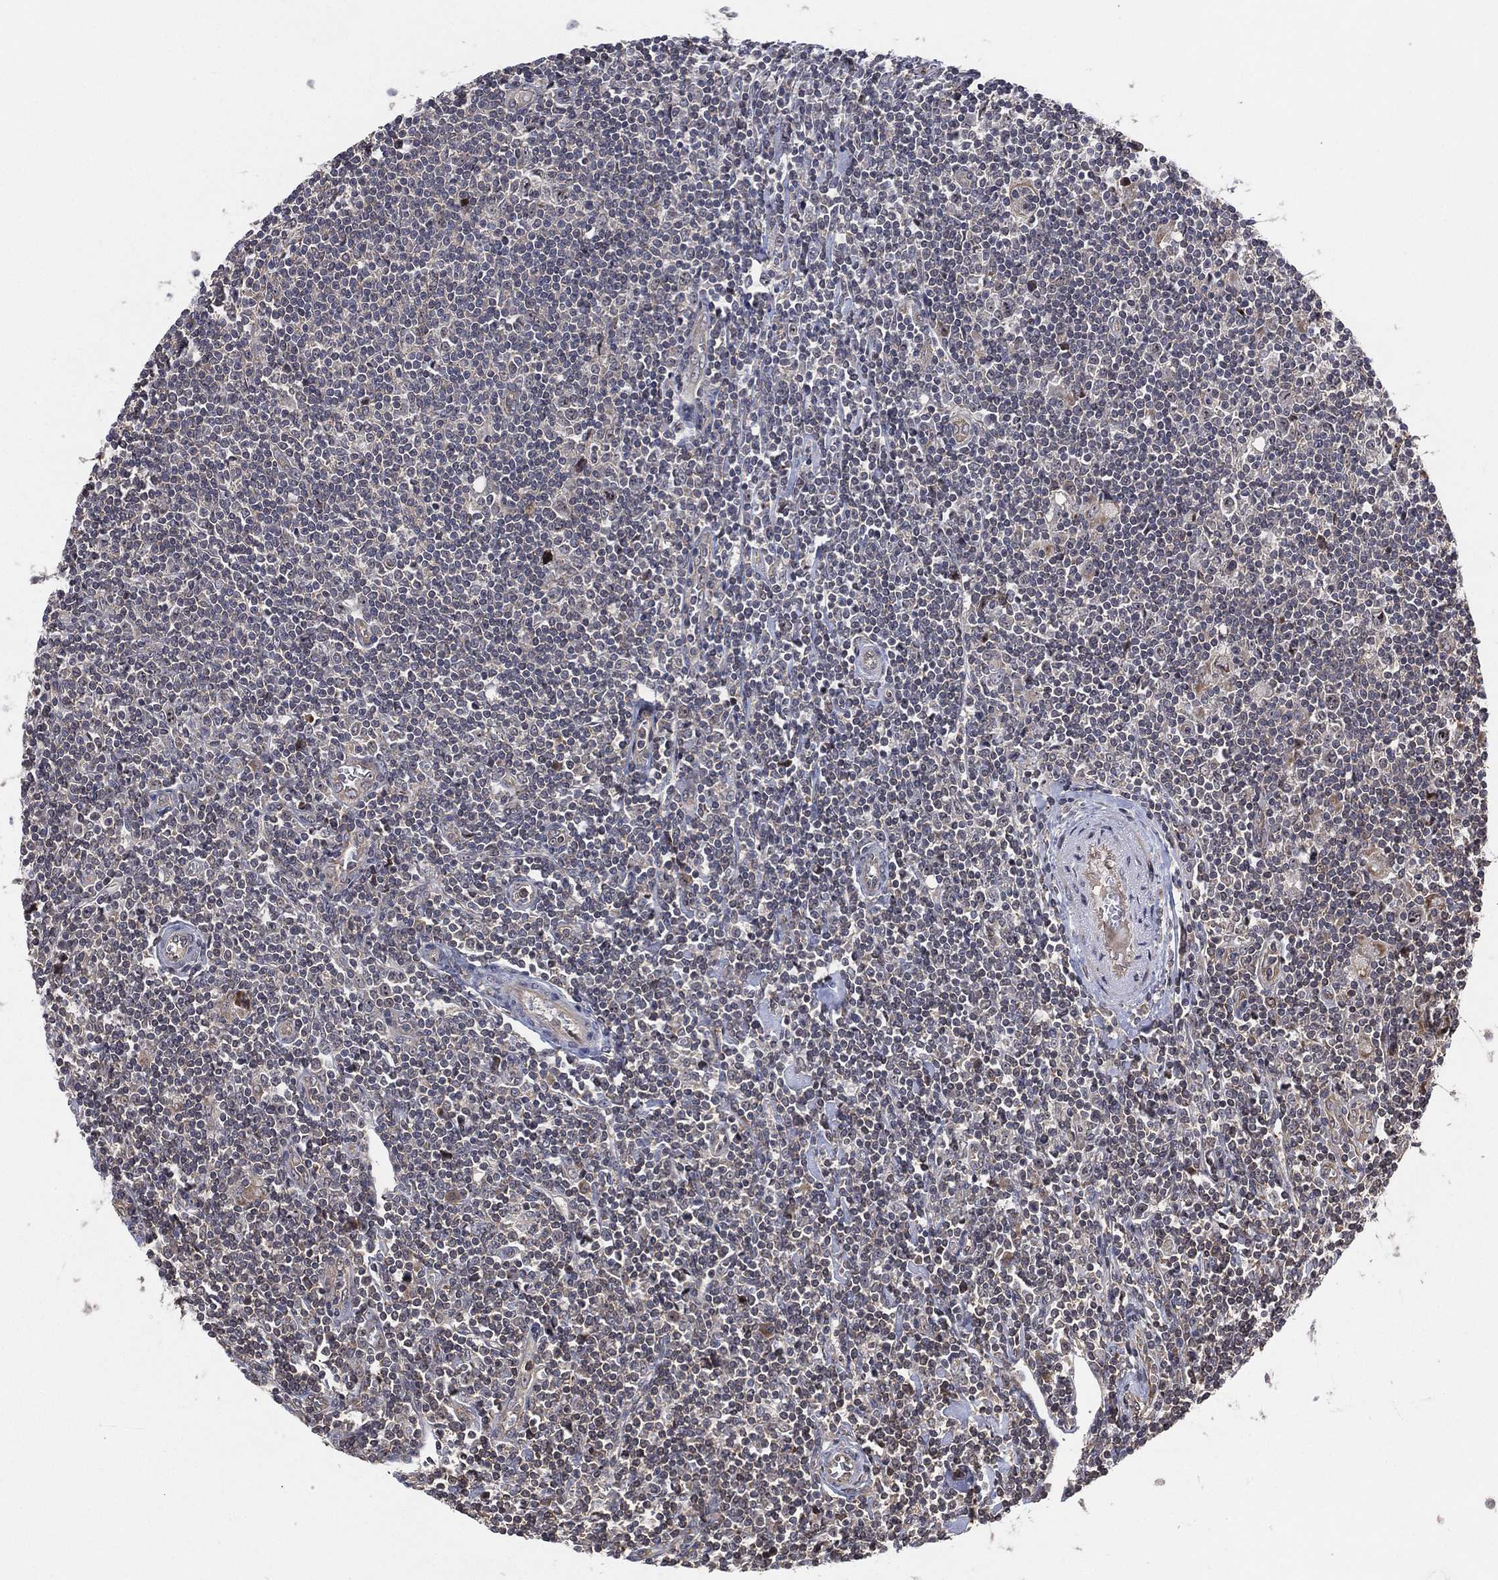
{"staining": {"intensity": "weak", "quantity": ">75%", "location": "cytoplasmic/membranous"}, "tissue": "lymphoma", "cell_type": "Tumor cells", "image_type": "cancer", "snomed": [{"axis": "morphology", "description": "Hodgkin's disease, NOS"}, {"axis": "topography", "description": "Lymph node"}], "caption": "Hodgkin's disease stained with a brown dye shows weak cytoplasmic/membranous positive staining in approximately >75% of tumor cells.", "gene": "TMCO1", "patient": {"sex": "male", "age": 40}}